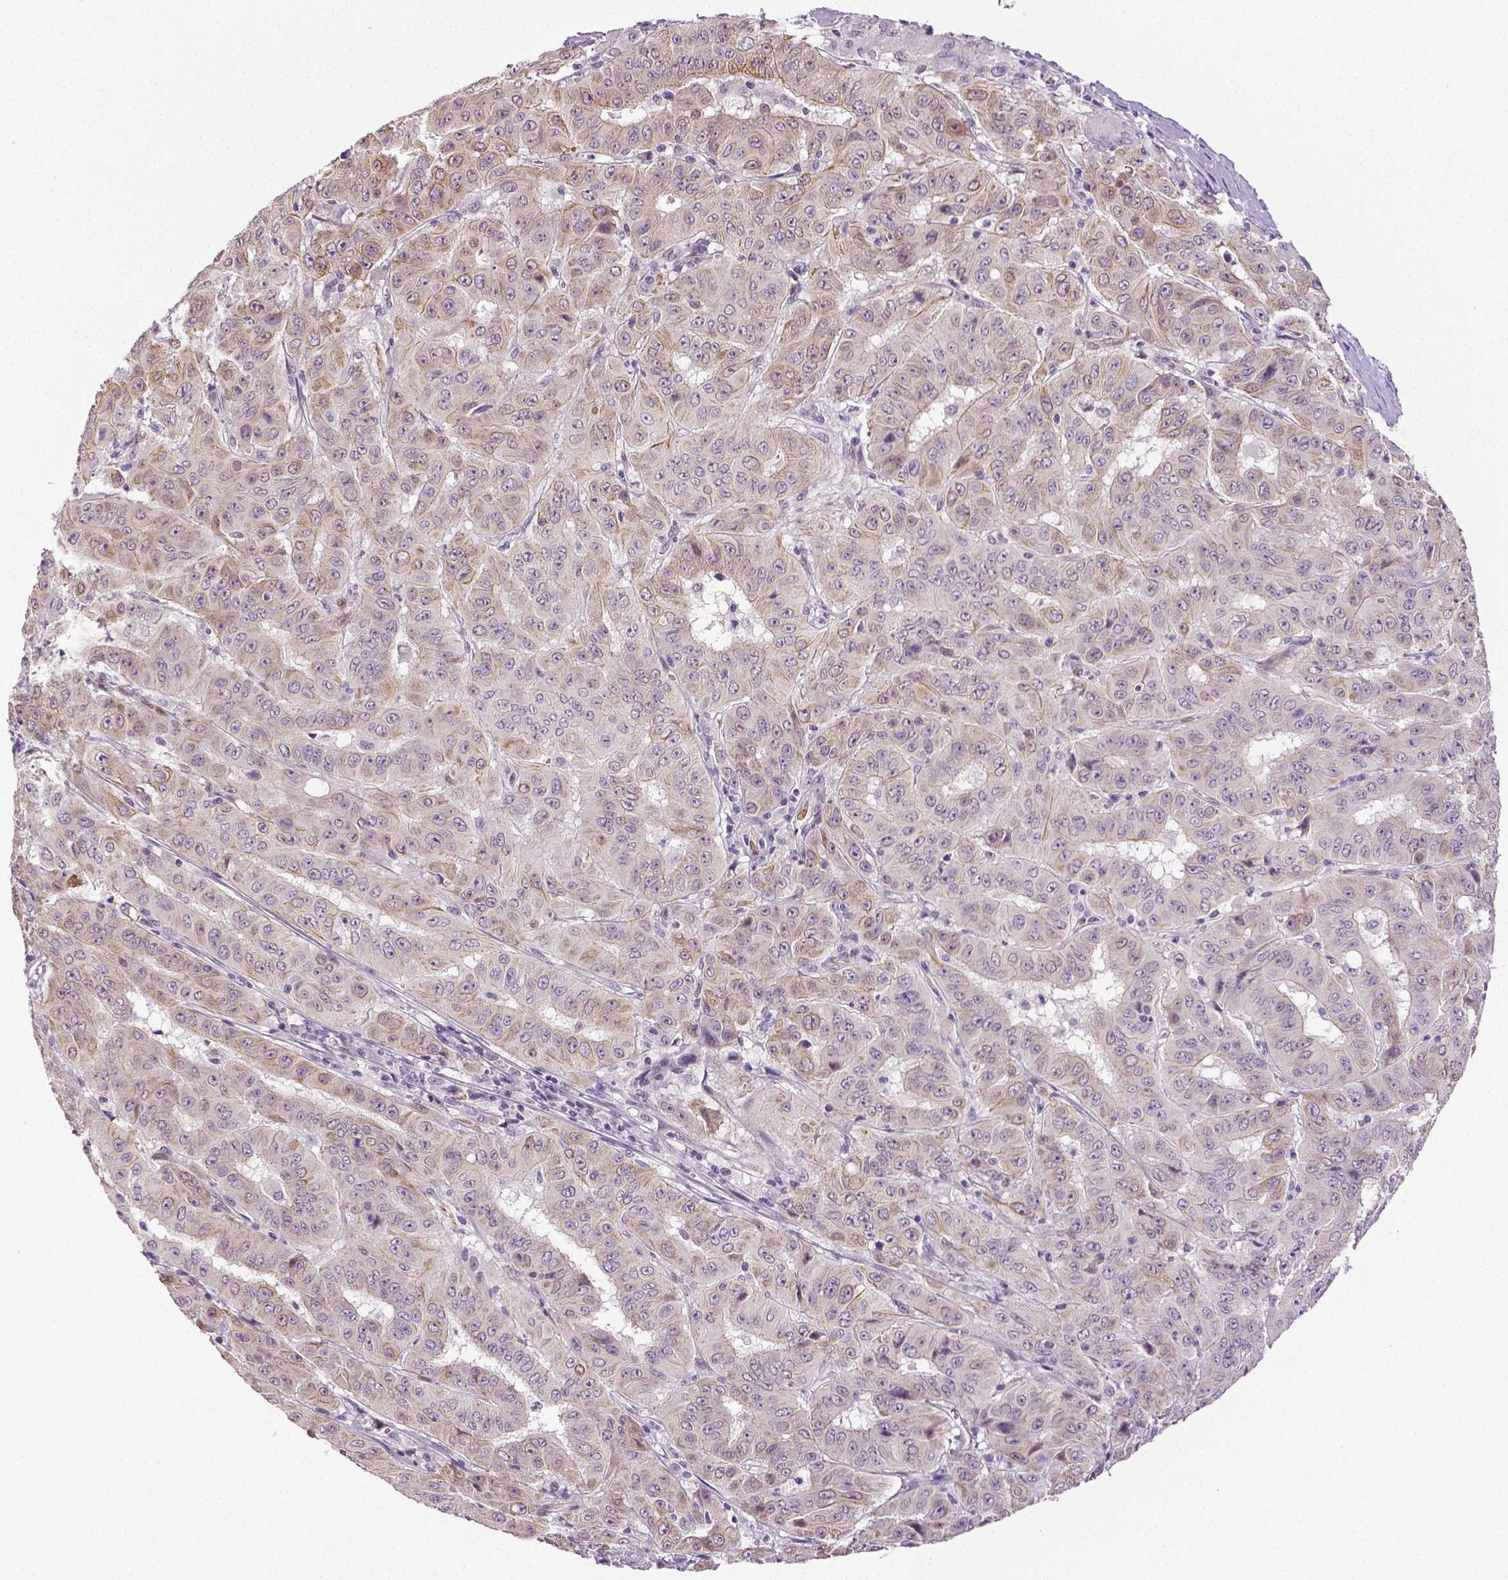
{"staining": {"intensity": "weak", "quantity": "<25%", "location": "cytoplasmic/membranous,nuclear"}, "tissue": "pancreatic cancer", "cell_type": "Tumor cells", "image_type": "cancer", "snomed": [{"axis": "morphology", "description": "Adenocarcinoma, NOS"}, {"axis": "topography", "description": "Pancreas"}], "caption": "Tumor cells show no significant protein positivity in adenocarcinoma (pancreatic).", "gene": "PTGER3", "patient": {"sex": "male", "age": 63}}